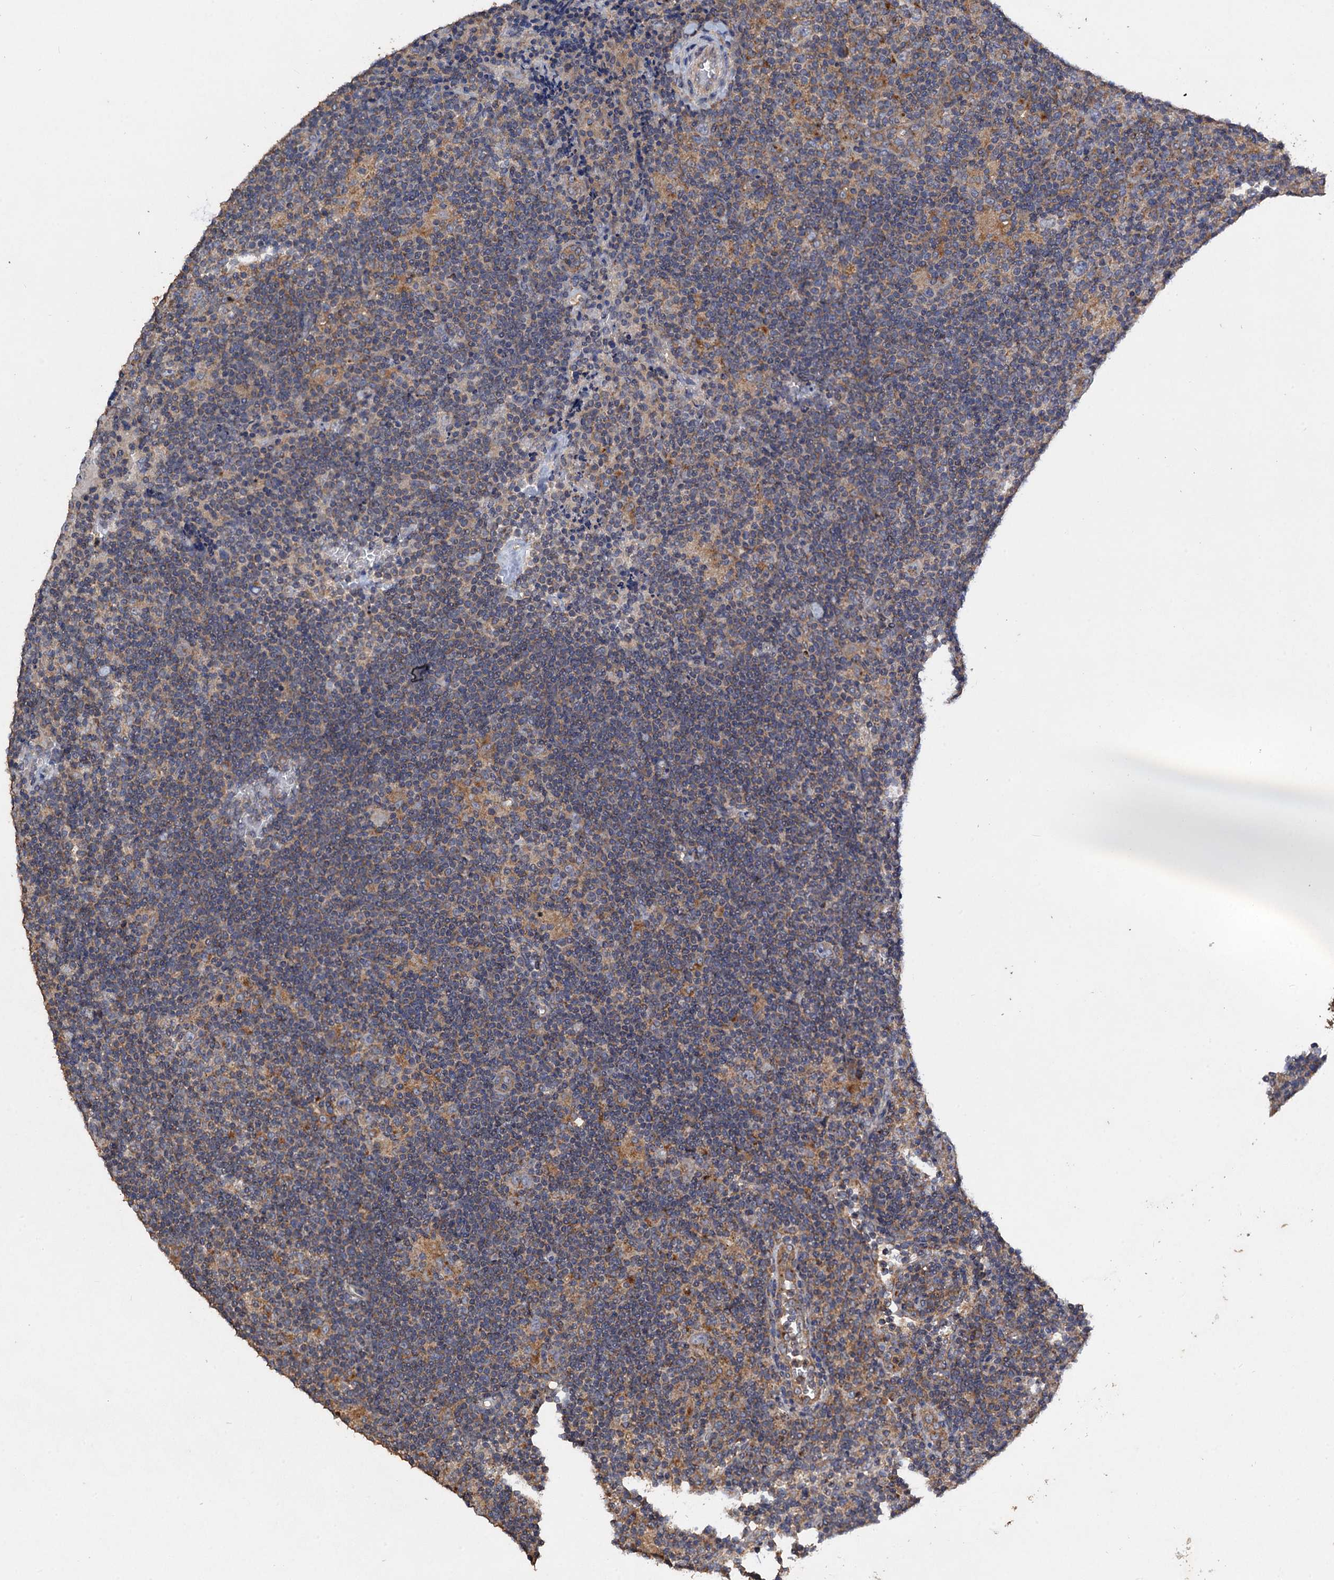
{"staining": {"intensity": "weak", "quantity": "25%-75%", "location": "cytoplasmic/membranous"}, "tissue": "lymphoma", "cell_type": "Tumor cells", "image_type": "cancer", "snomed": [{"axis": "morphology", "description": "Hodgkin's disease, NOS"}, {"axis": "topography", "description": "Lymph node"}], "caption": "Immunohistochemical staining of human lymphoma reveals low levels of weak cytoplasmic/membranous protein staining in about 25%-75% of tumor cells.", "gene": "SCUBE3", "patient": {"sex": "female", "age": 57}}